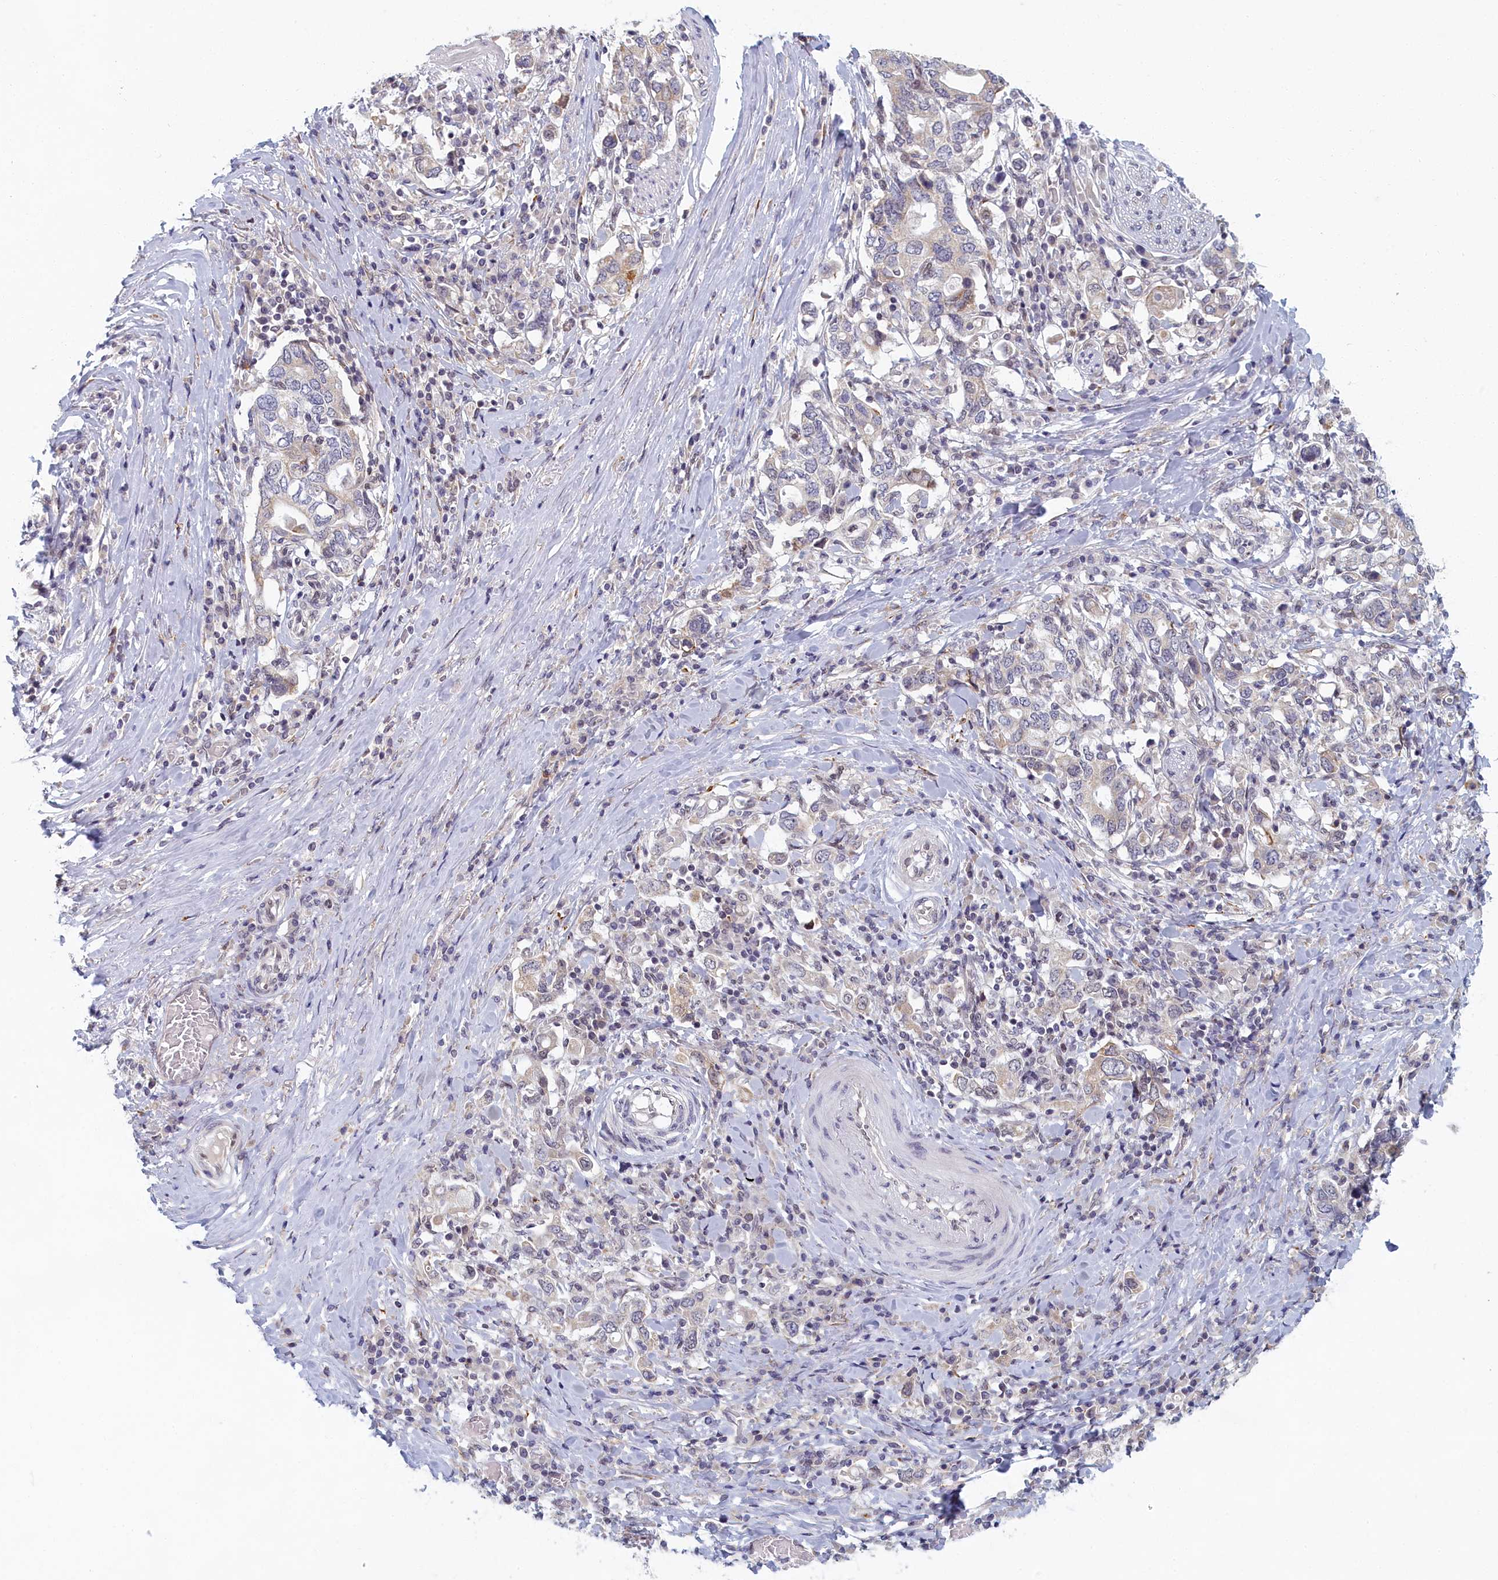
{"staining": {"intensity": "negative", "quantity": "none", "location": "none"}, "tissue": "stomach cancer", "cell_type": "Tumor cells", "image_type": "cancer", "snomed": [{"axis": "morphology", "description": "Adenocarcinoma, NOS"}, {"axis": "topography", "description": "Stomach, upper"}, {"axis": "topography", "description": "Stomach"}], "caption": "A high-resolution image shows immunohistochemistry staining of adenocarcinoma (stomach), which reveals no significant expression in tumor cells.", "gene": "DNAJC17", "patient": {"sex": "male", "age": 62}}